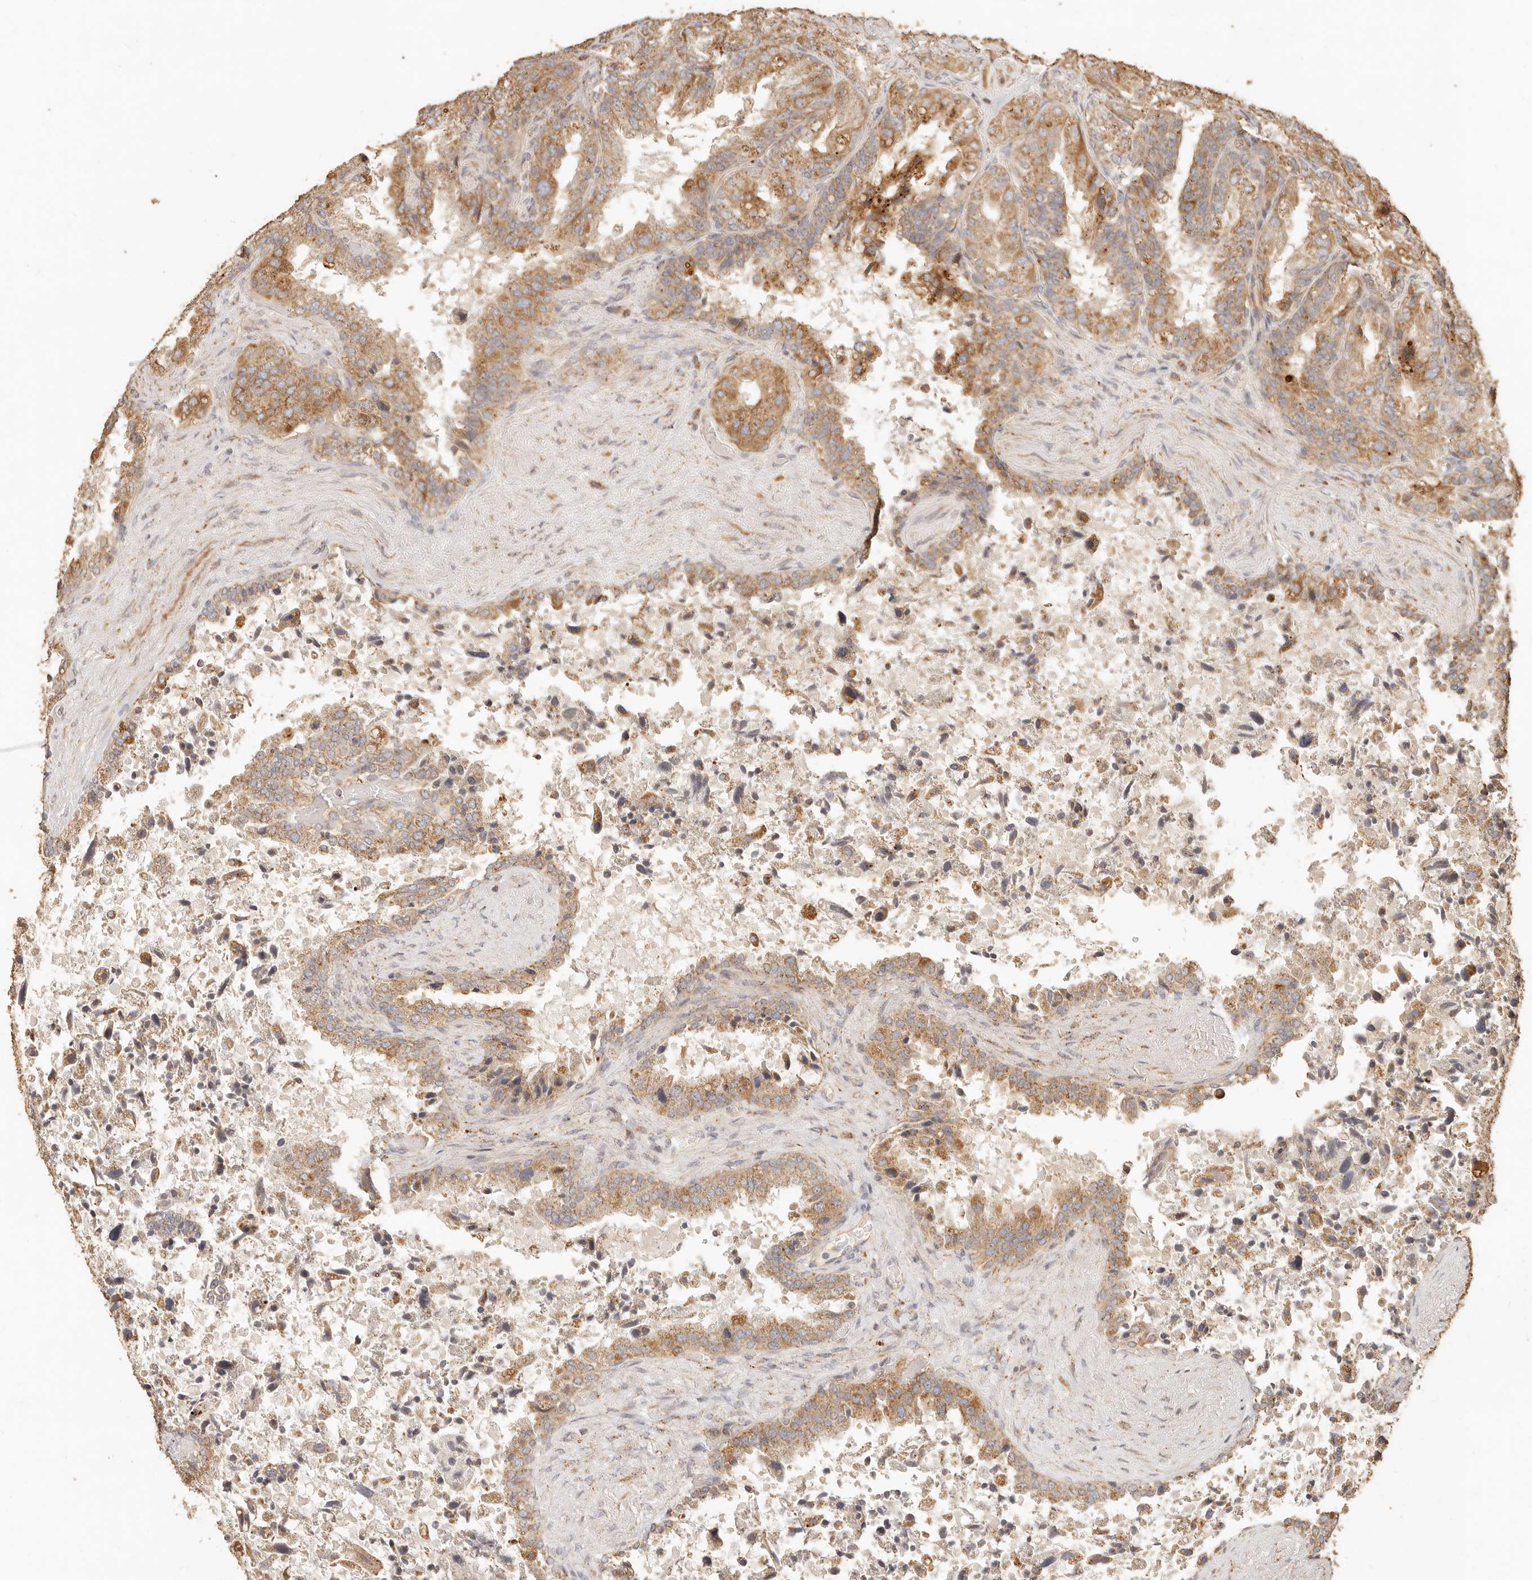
{"staining": {"intensity": "moderate", "quantity": ">75%", "location": "cytoplasmic/membranous"}, "tissue": "seminal vesicle", "cell_type": "Glandular cells", "image_type": "normal", "snomed": [{"axis": "morphology", "description": "Normal tissue, NOS"}, {"axis": "topography", "description": "Seminal veicle"}, {"axis": "topography", "description": "Peripheral nerve tissue"}], "caption": "Protein positivity by IHC reveals moderate cytoplasmic/membranous expression in about >75% of glandular cells in benign seminal vesicle.", "gene": "PTPN22", "patient": {"sex": "male", "age": 63}}